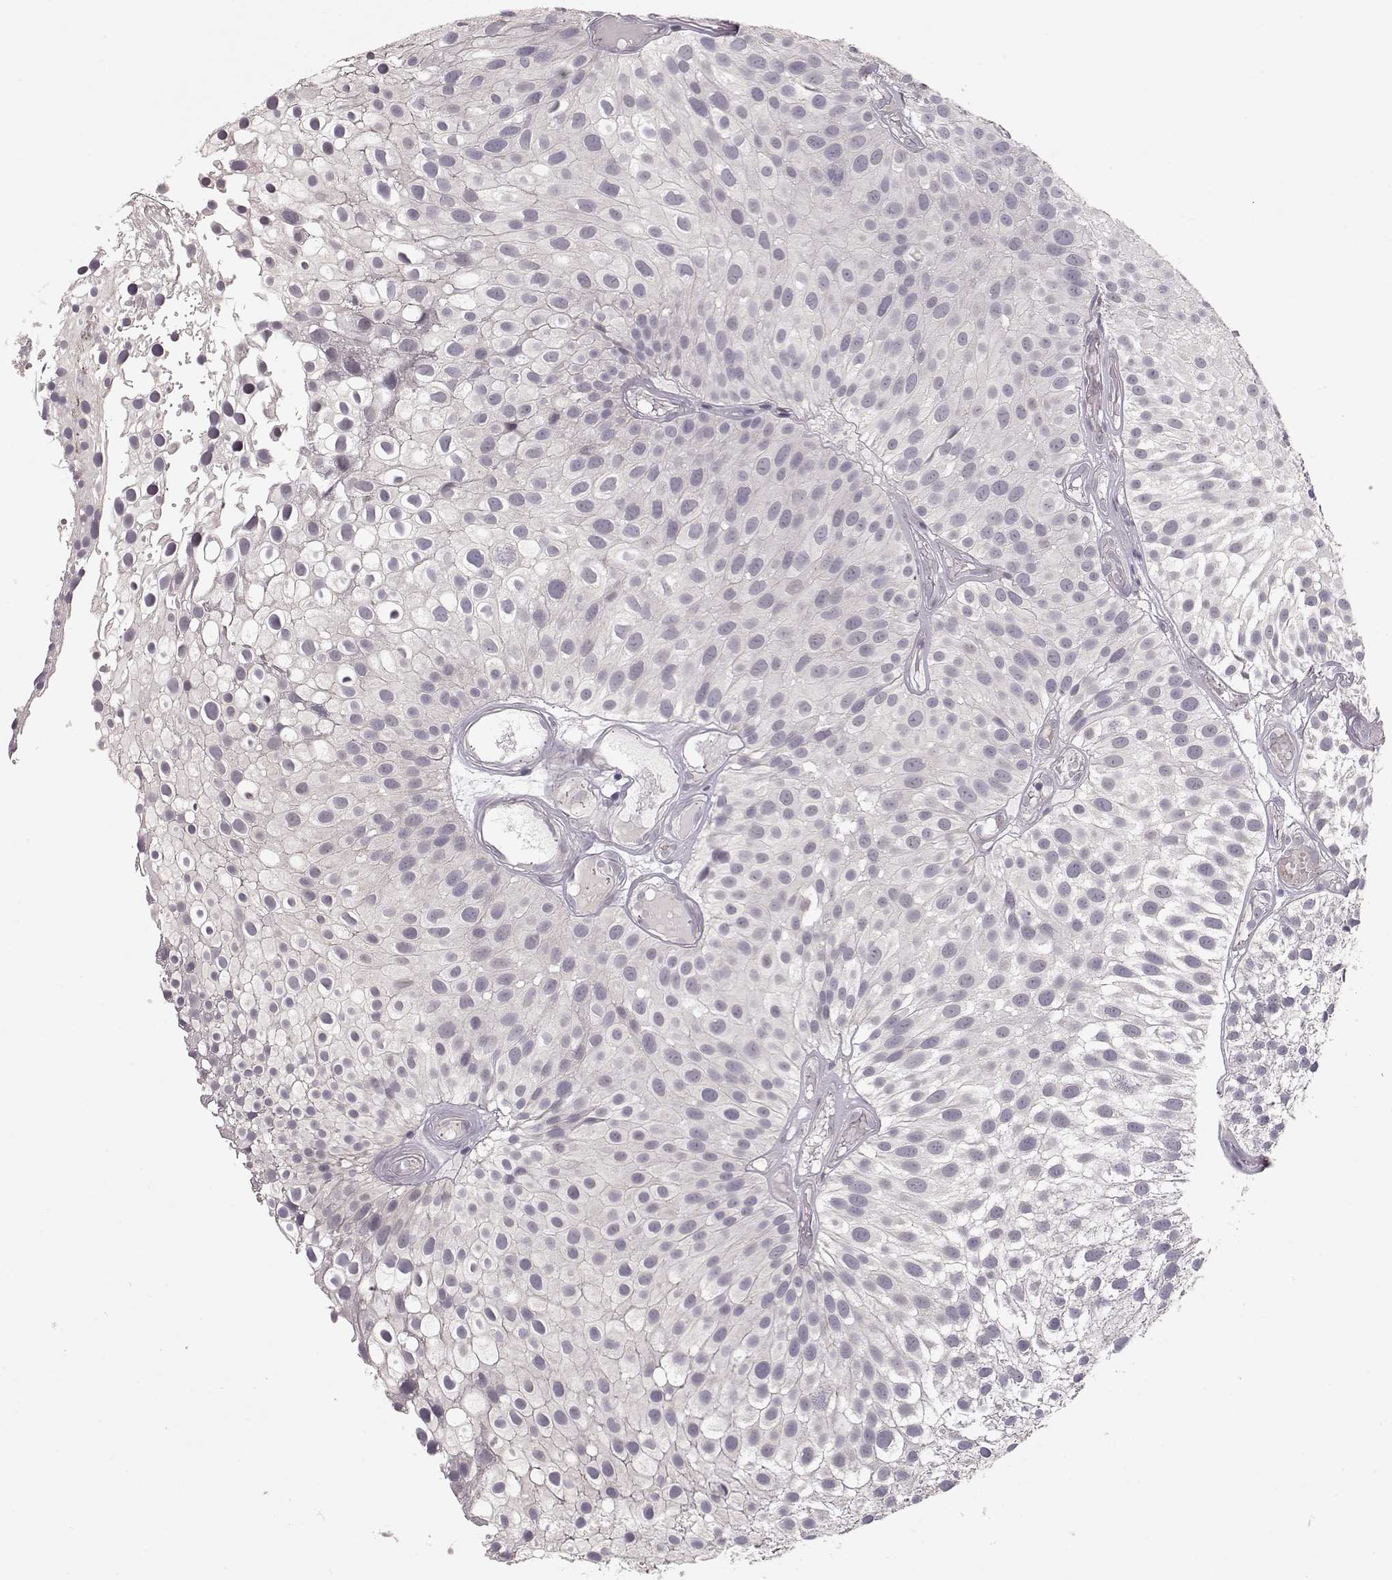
{"staining": {"intensity": "negative", "quantity": "none", "location": "none"}, "tissue": "urothelial cancer", "cell_type": "Tumor cells", "image_type": "cancer", "snomed": [{"axis": "morphology", "description": "Urothelial carcinoma, Low grade"}, {"axis": "topography", "description": "Urinary bladder"}], "caption": "Tumor cells are negative for protein expression in human urothelial carcinoma (low-grade).", "gene": "PNMT", "patient": {"sex": "male", "age": 79}}